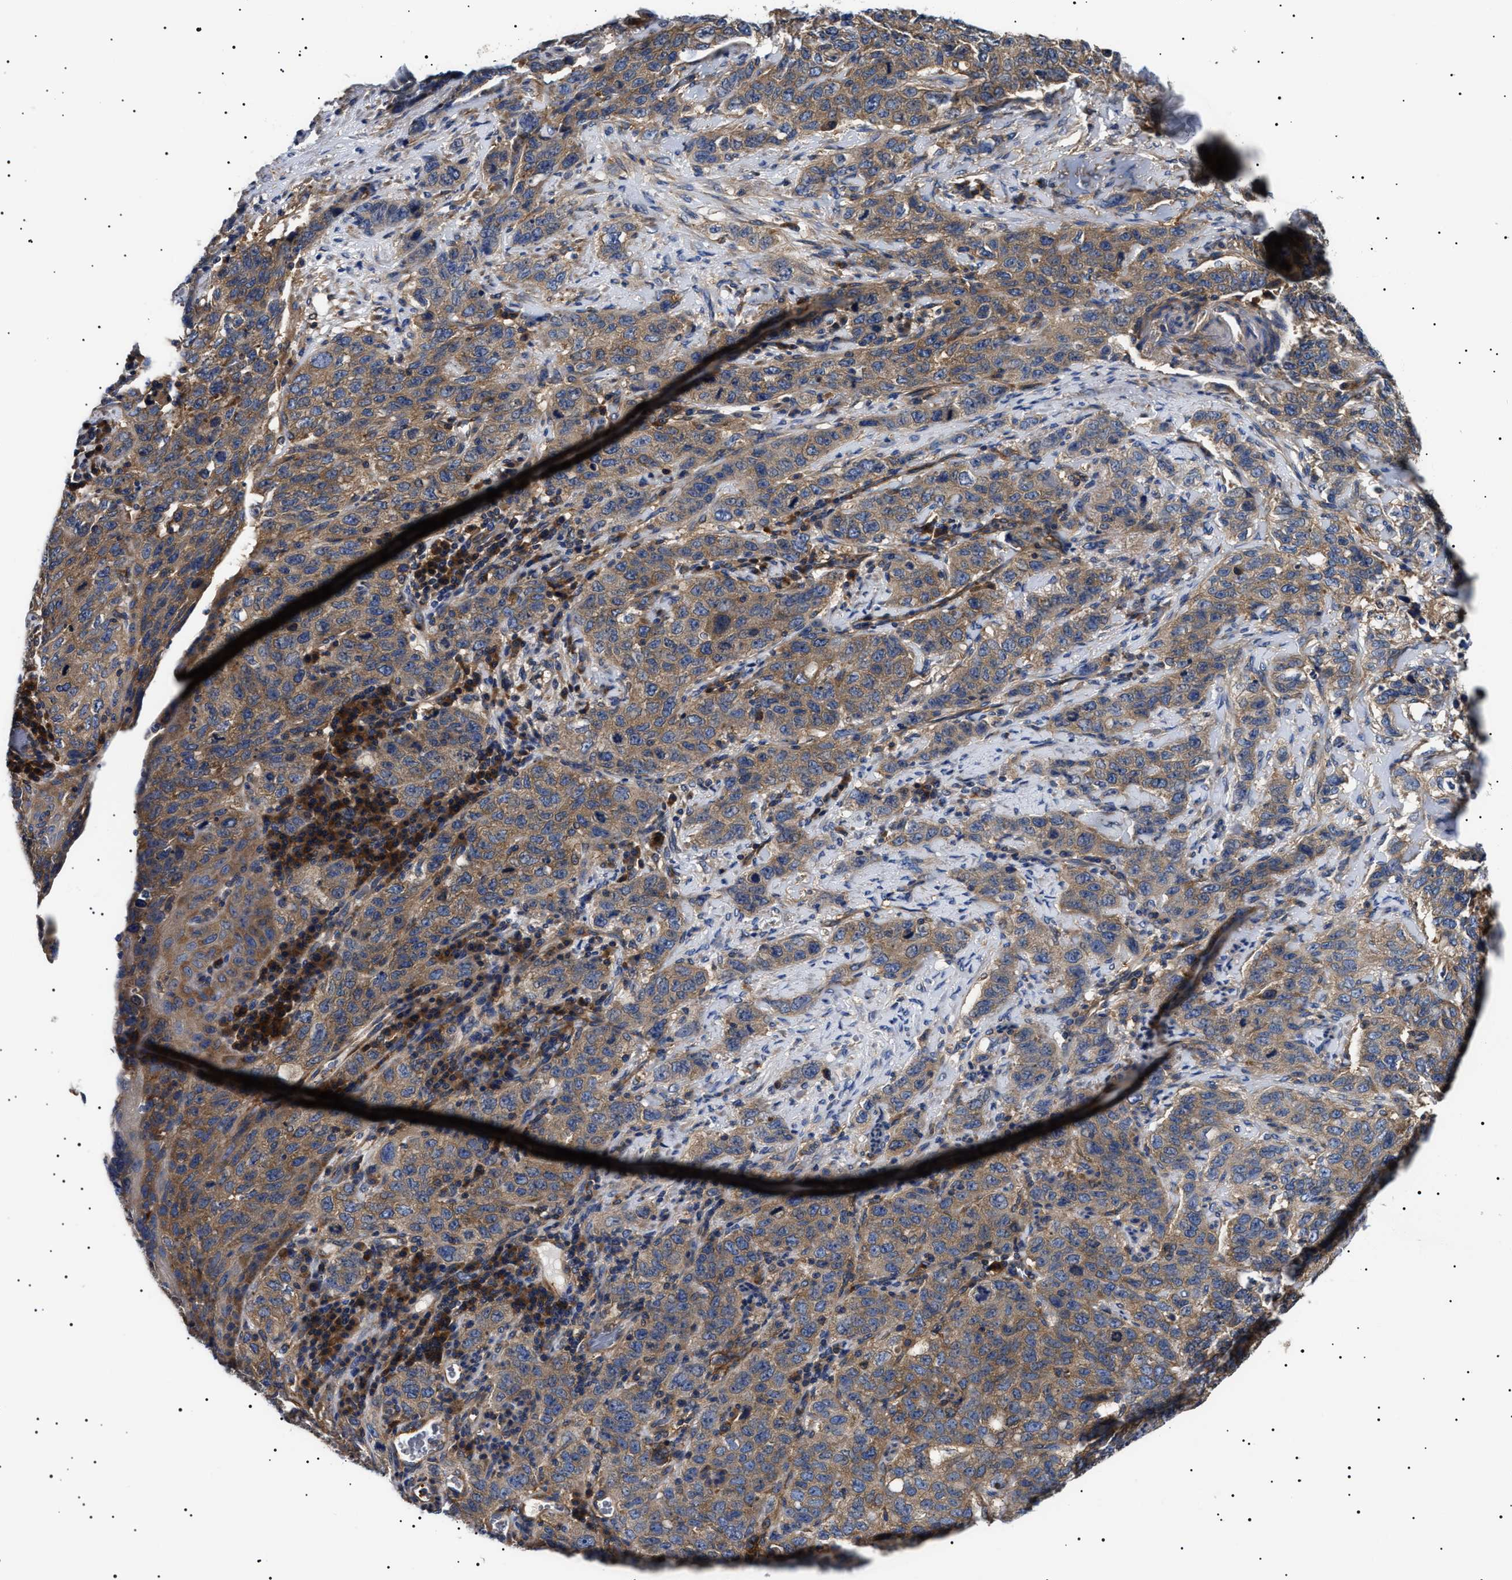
{"staining": {"intensity": "moderate", "quantity": ">75%", "location": "cytoplasmic/membranous"}, "tissue": "stomach cancer", "cell_type": "Tumor cells", "image_type": "cancer", "snomed": [{"axis": "morphology", "description": "Adenocarcinoma, NOS"}, {"axis": "topography", "description": "Stomach"}], "caption": "Stomach adenocarcinoma stained with immunohistochemistry (IHC) shows moderate cytoplasmic/membranous staining in about >75% of tumor cells.", "gene": "TPP2", "patient": {"sex": "male", "age": 48}}